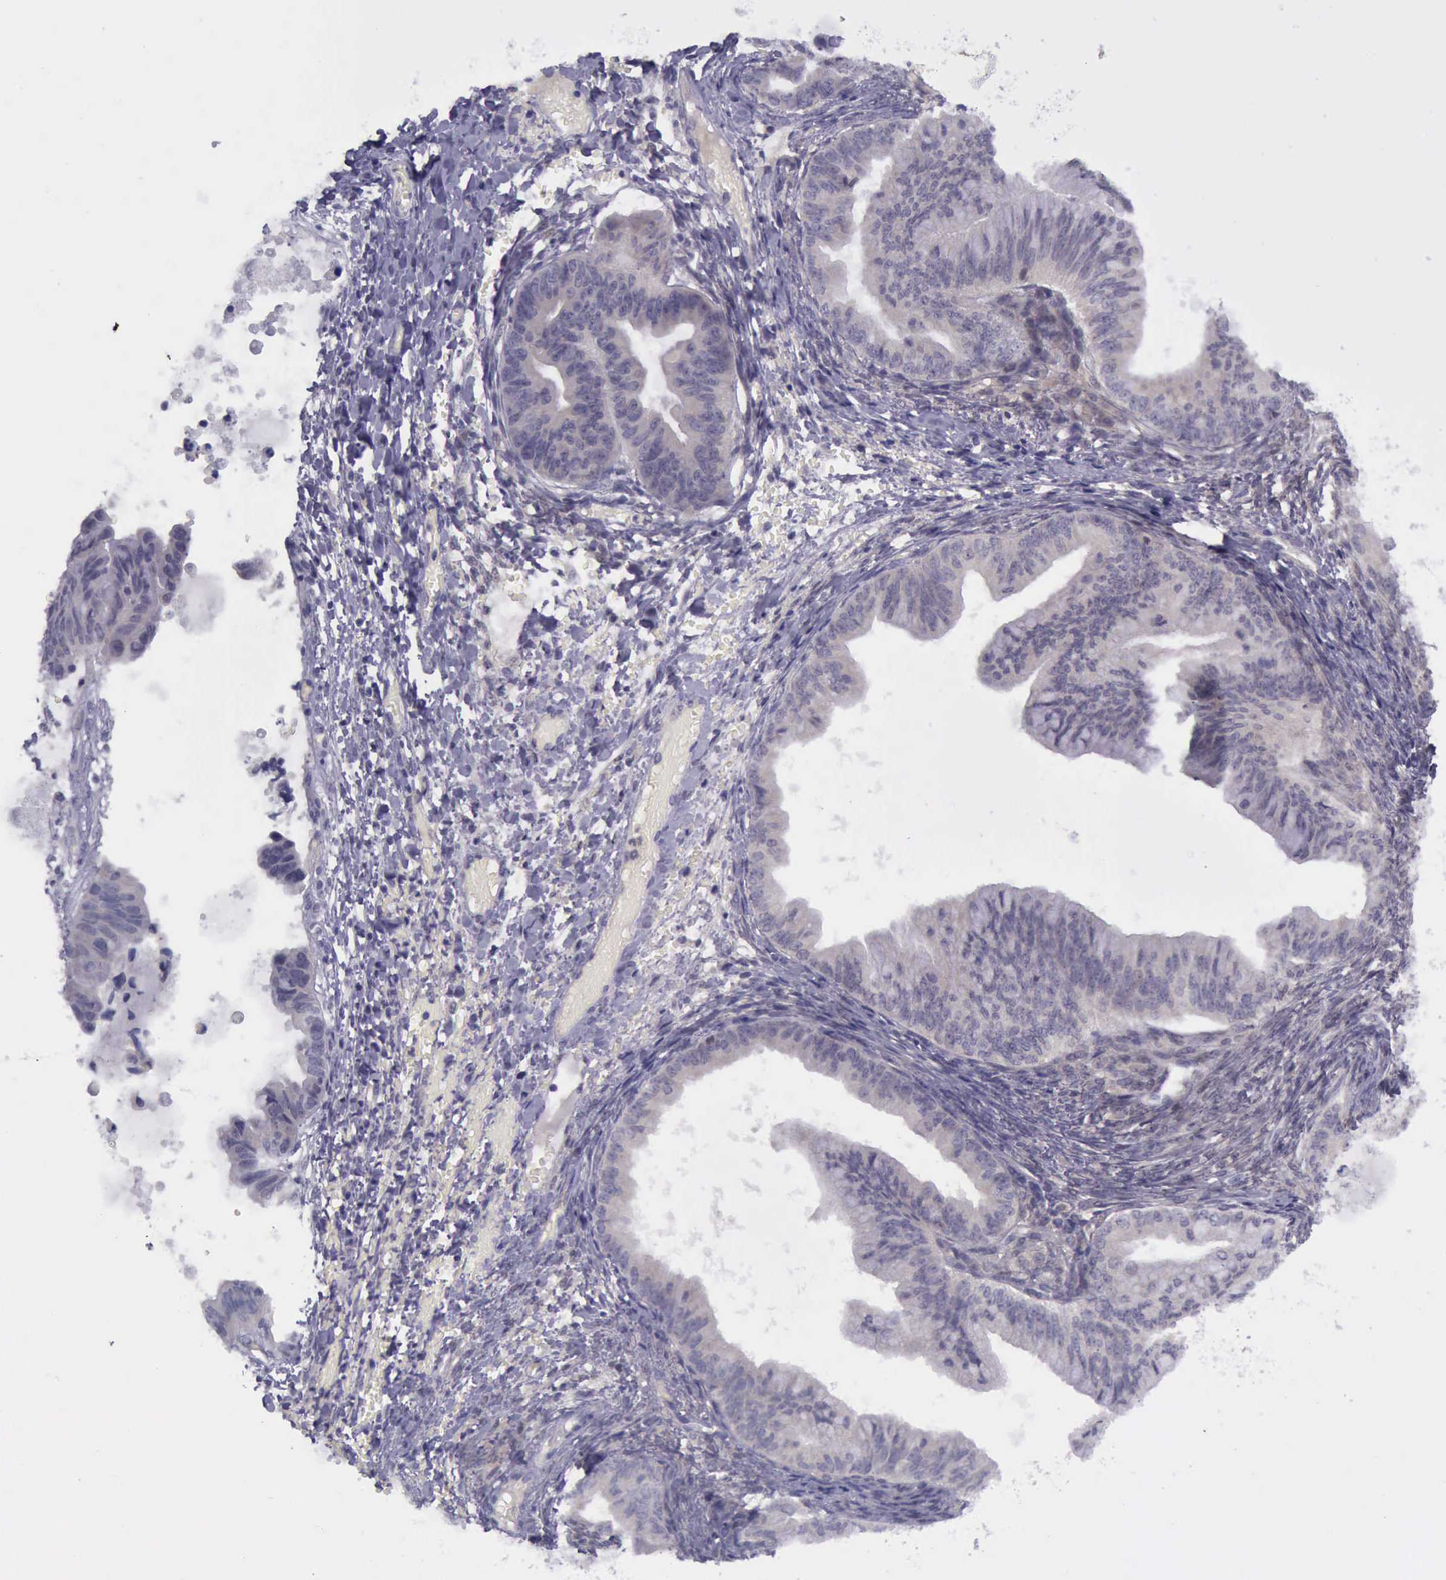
{"staining": {"intensity": "negative", "quantity": "none", "location": "none"}, "tissue": "ovarian cancer", "cell_type": "Tumor cells", "image_type": "cancer", "snomed": [{"axis": "morphology", "description": "Cystadenocarcinoma, mucinous, NOS"}, {"axis": "topography", "description": "Ovary"}], "caption": "Tumor cells are negative for protein expression in human ovarian cancer. (Brightfield microscopy of DAB (3,3'-diaminobenzidine) immunohistochemistry at high magnification).", "gene": "ARNT2", "patient": {"sex": "female", "age": 36}}